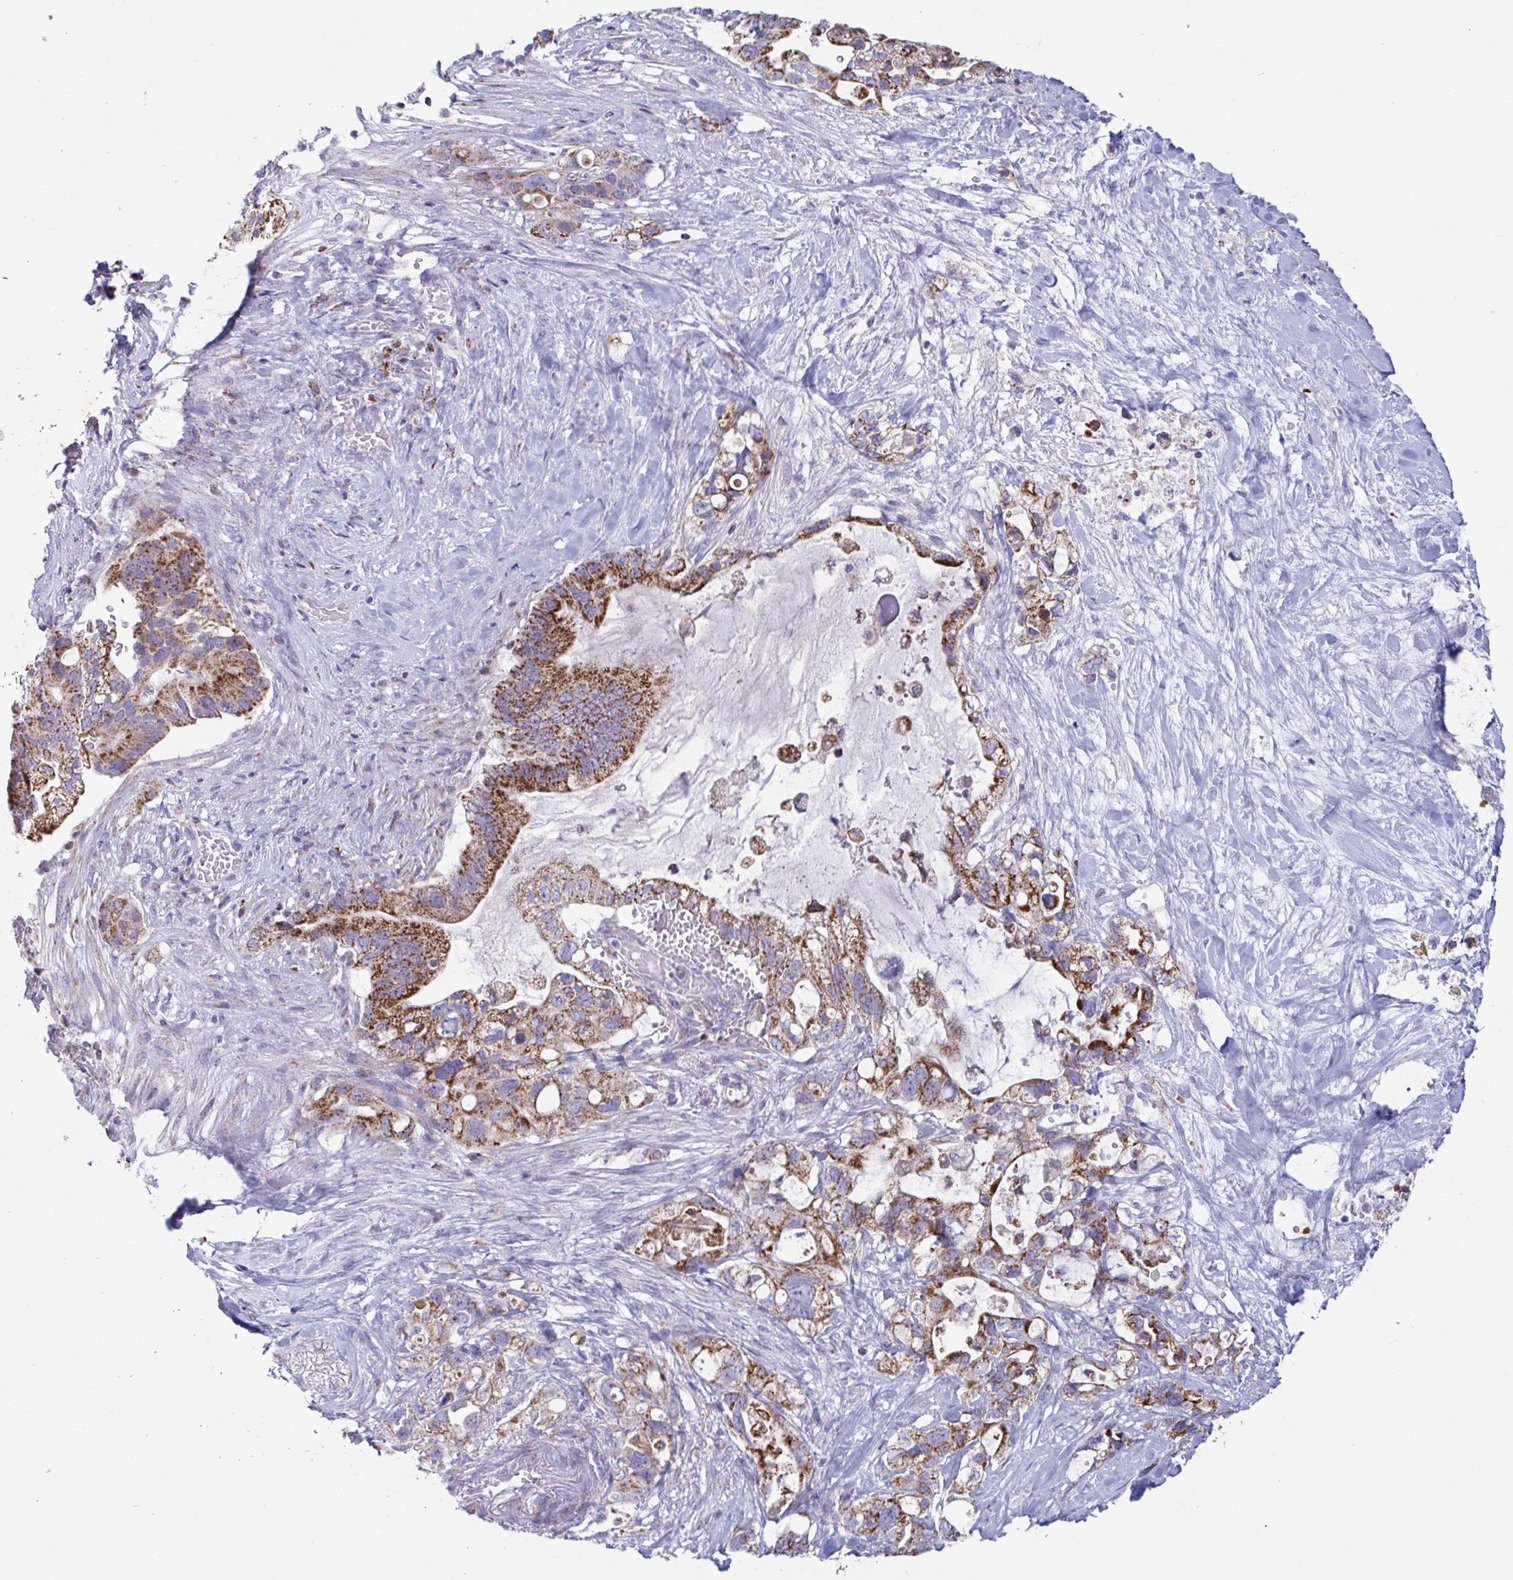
{"staining": {"intensity": "strong", "quantity": "25%-75%", "location": "cytoplasmic/membranous"}, "tissue": "pancreatic cancer", "cell_type": "Tumor cells", "image_type": "cancer", "snomed": [{"axis": "morphology", "description": "Adenocarcinoma, NOS"}, {"axis": "topography", "description": "Pancreas"}], "caption": "Immunohistochemical staining of adenocarcinoma (pancreatic) demonstrates strong cytoplasmic/membranous protein positivity in approximately 25%-75% of tumor cells.", "gene": "BCAT2", "patient": {"sex": "female", "age": 72}}